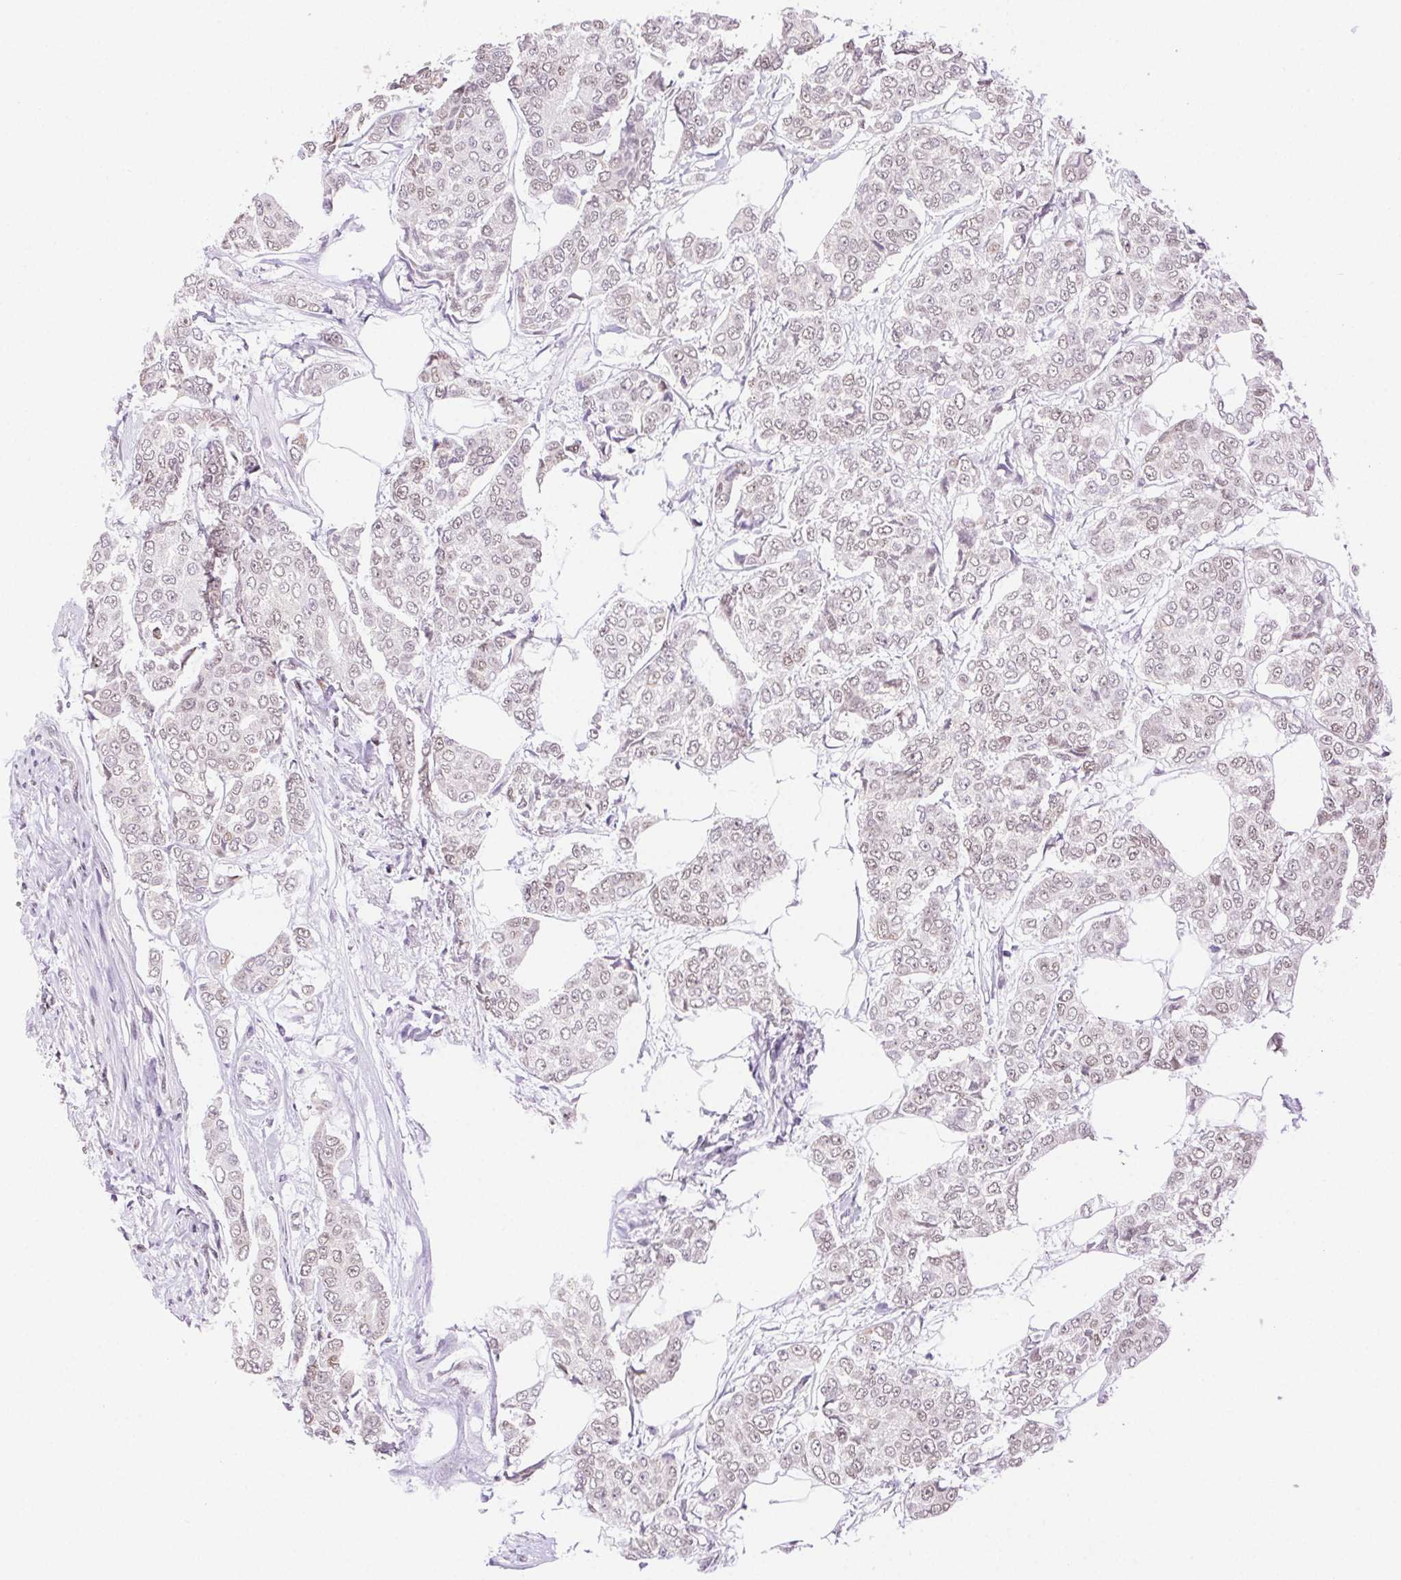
{"staining": {"intensity": "weak", "quantity": "<25%", "location": "nuclear"}, "tissue": "breast cancer", "cell_type": "Tumor cells", "image_type": "cancer", "snomed": [{"axis": "morphology", "description": "Duct carcinoma"}, {"axis": "topography", "description": "Breast"}], "caption": "The image reveals no staining of tumor cells in breast cancer. Brightfield microscopy of immunohistochemistry stained with DAB (3,3'-diaminobenzidine) (brown) and hematoxylin (blue), captured at high magnification.", "gene": "H2AZ2", "patient": {"sex": "female", "age": 94}}